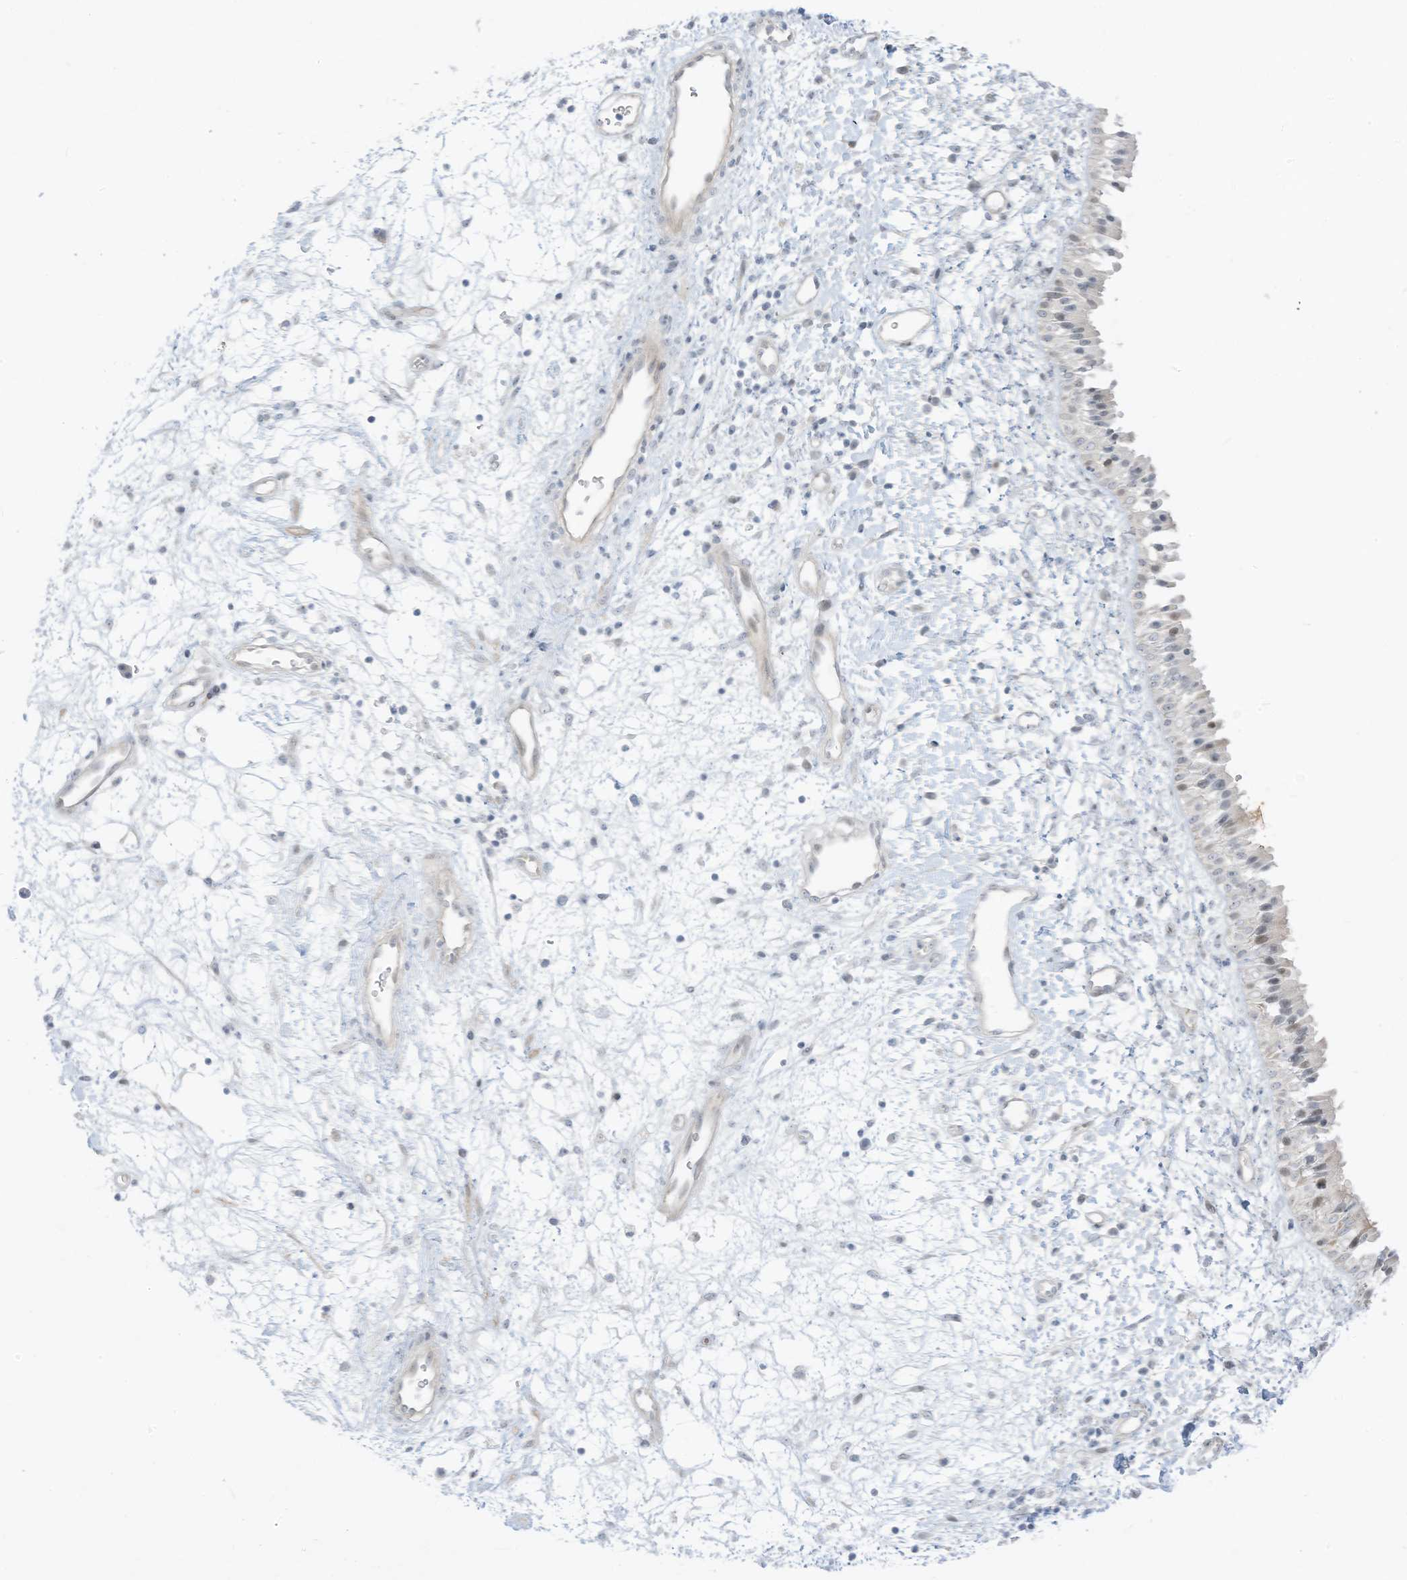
{"staining": {"intensity": "weak", "quantity": "25%-75%", "location": "cytoplasmic/membranous,nuclear"}, "tissue": "nasopharynx", "cell_type": "Respiratory epithelial cells", "image_type": "normal", "snomed": [{"axis": "morphology", "description": "Normal tissue, NOS"}, {"axis": "topography", "description": "Nasopharynx"}], "caption": "DAB (3,3'-diaminobenzidine) immunohistochemical staining of unremarkable nasopharynx displays weak cytoplasmic/membranous,nuclear protein staining in approximately 25%-75% of respiratory epithelial cells. (brown staining indicates protein expression, while blue staining denotes nuclei).", "gene": "ASPRV1", "patient": {"sex": "male", "age": 22}}